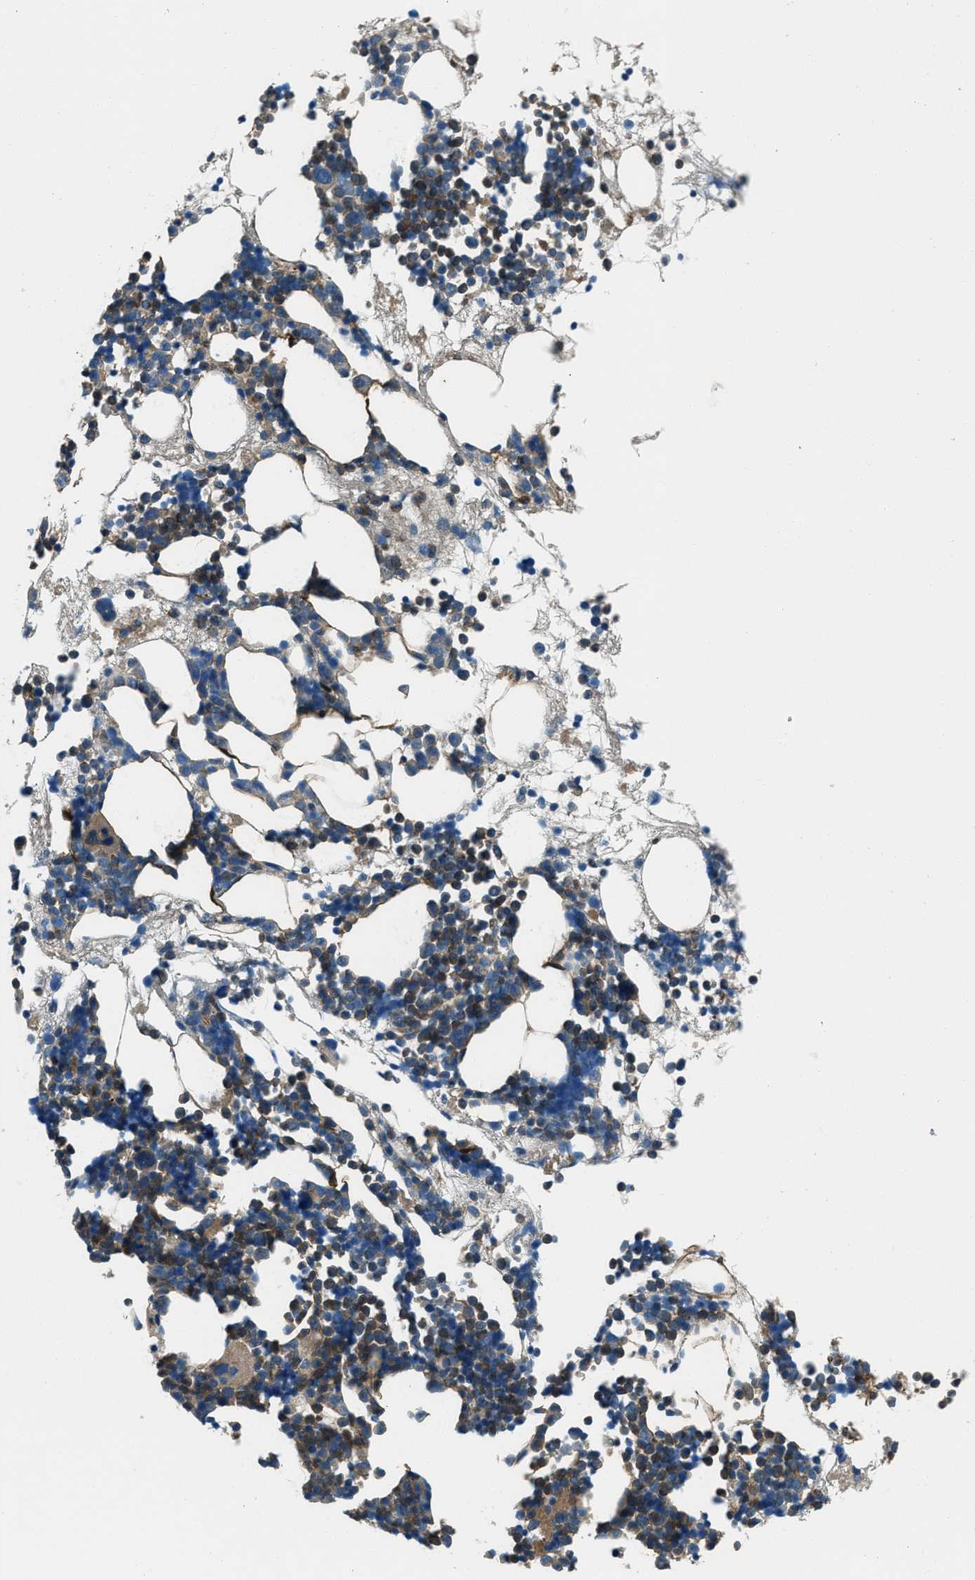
{"staining": {"intensity": "weak", "quantity": "25%-75%", "location": "cytoplasmic/membranous"}, "tissue": "bone marrow", "cell_type": "Hematopoietic cells", "image_type": "normal", "snomed": [{"axis": "morphology", "description": "Normal tissue, NOS"}, {"axis": "morphology", "description": "Inflammation, NOS"}, {"axis": "topography", "description": "Bone marrow"}], "caption": "Brown immunohistochemical staining in normal bone marrow reveals weak cytoplasmic/membranous expression in about 25%-75% of hematopoietic cells. (IHC, brightfield microscopy, high magnification).", "gene": "SVIL", "patient": {"sex": "female", "age": 81}}